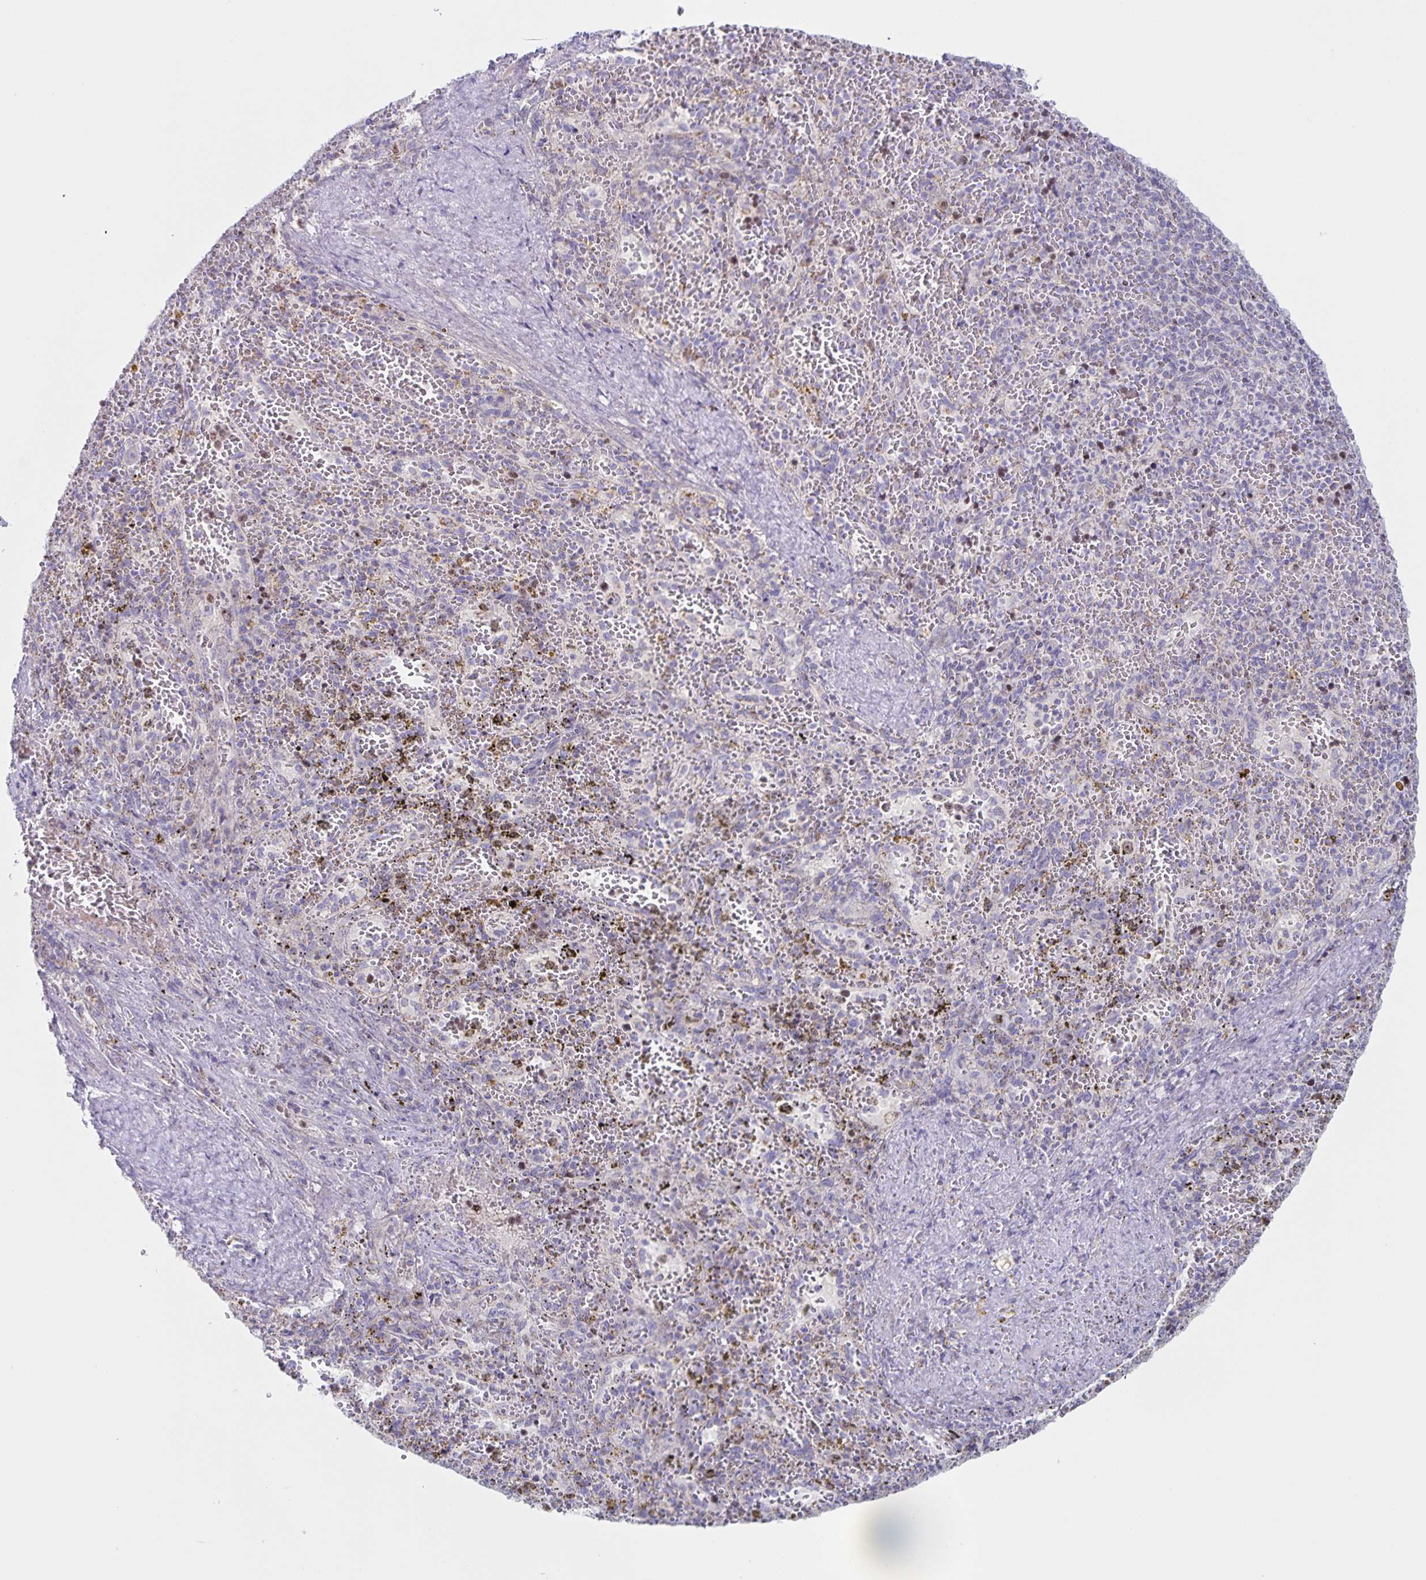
{"staining": {"intensity": "negative", "quantity": "none", "location": "none"}, "tissue": "spleen", "cell_type": "Cells in red pulp", "image_type": "normal", "snomed": [{"axis": "morphology", "description": "Normal tissue, NOS"}, {"axis": "topography", "description": "Spleen"}], "caption": "High power microscopy histopathology image of an IHC image of benign spleen, revealing no significant positivity in cells in red pulp. (IHC, brightfield microscopy, high magnification).", "gene": "CENPH", "patient": {"sex": "female", "age": 50}}